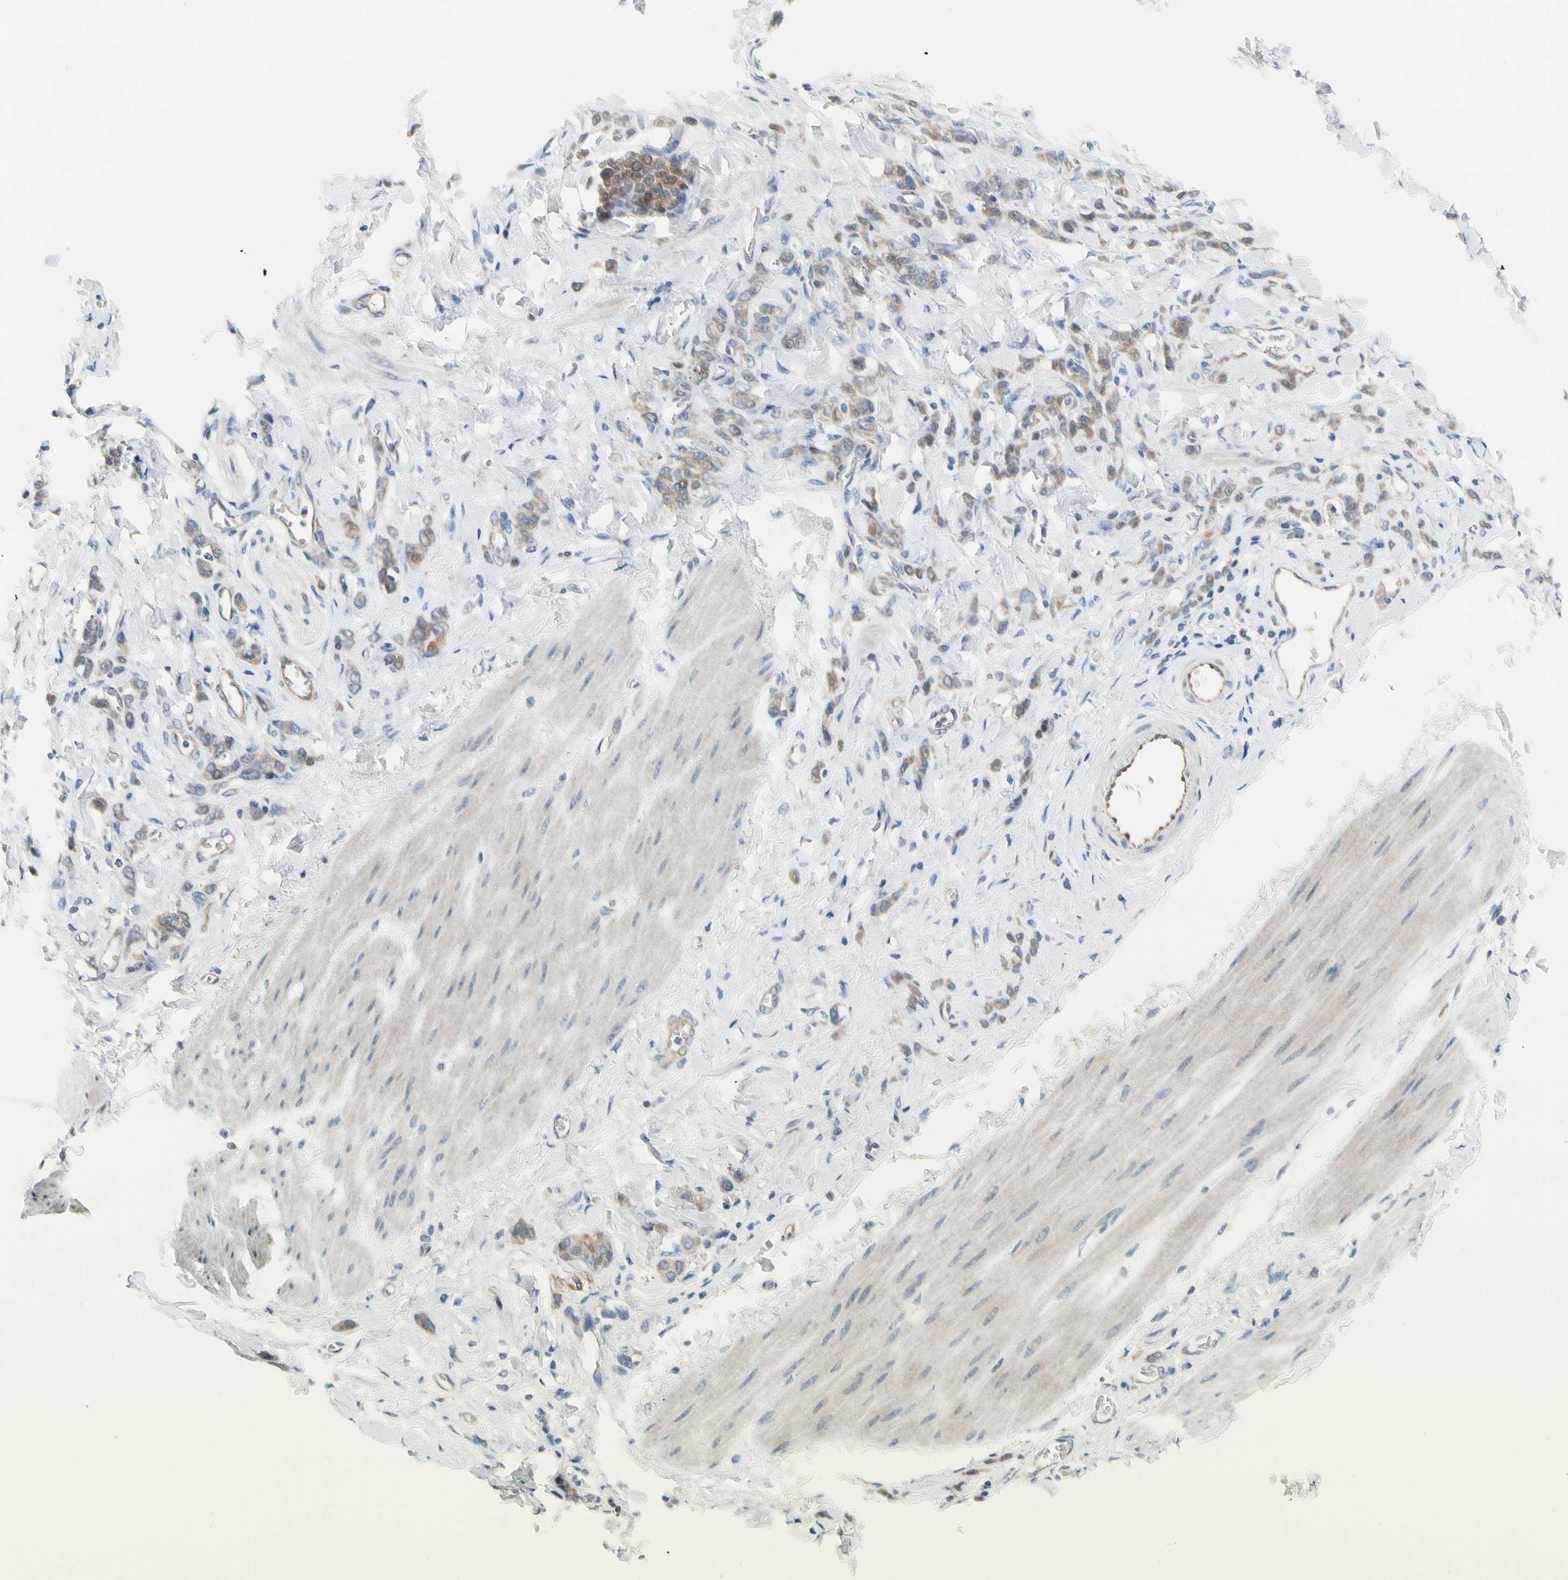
{"staining": {"intensity": "moderate", "quantity": ">75%", "location": "cytoplasmic/membranous"}, "tissue": "stomach cancer", "cell_type": "Tumor cells", "image_type": "cancer", "snomed": [{"axis": "morphology", "description": "Adenocarcinoma, NOS"}, {"axis": "topography", "description": "Stomach"}], "caption": "Immunohistochemical staining of human adenocarcinoma (stomach) reveals medium levels of moderate cytoplasmic/membranous protein staining in about >75% of tumor cells. (DAB (3,3'-diaminobenzidine) = brown stain, brightfield microscopy at high magnification).", "gene": "CFAP36", "patient": {"sex": "male", "age": 82}}